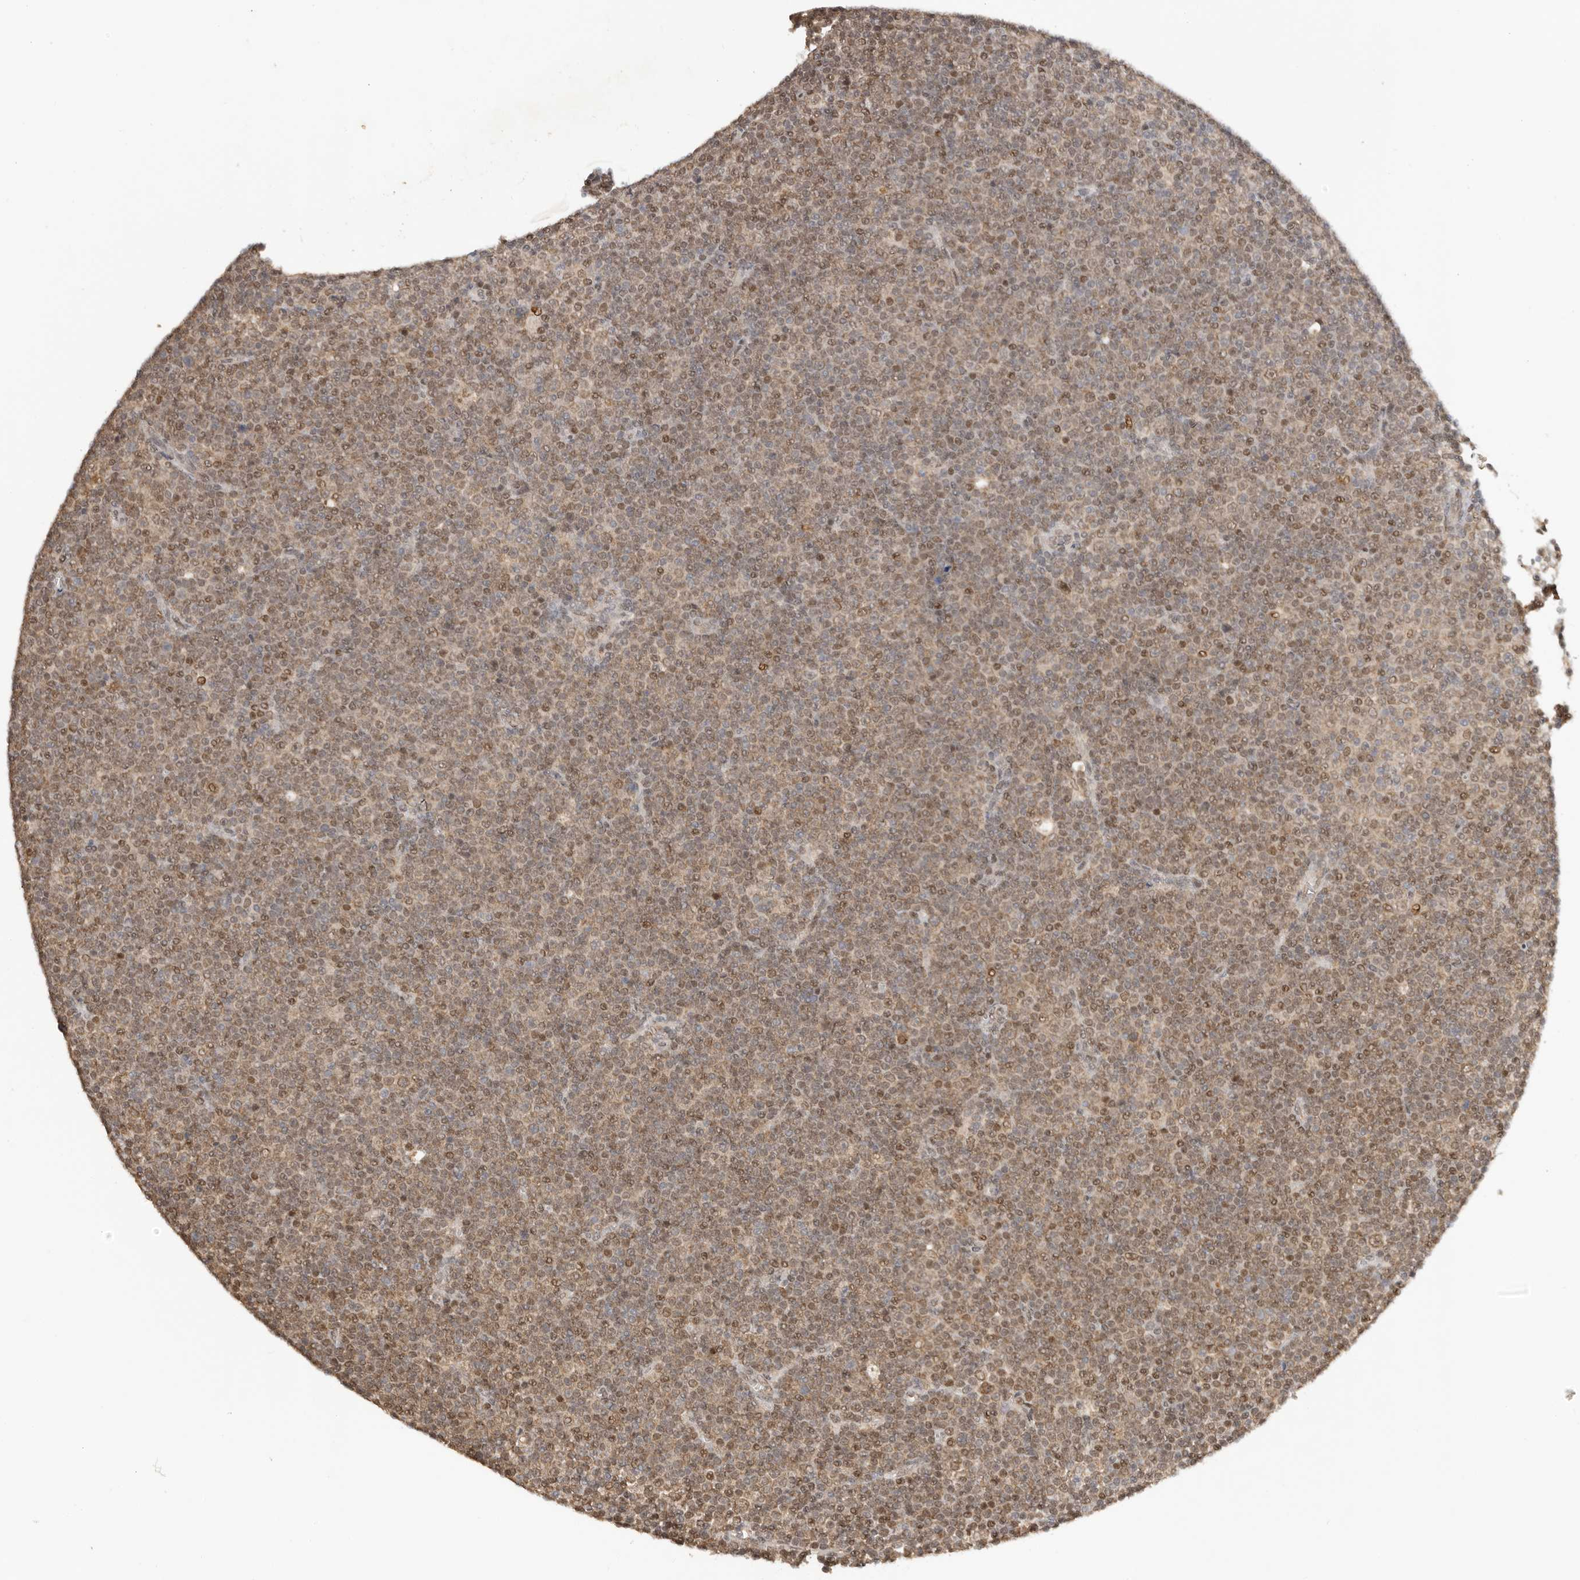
{"staining": {"intensity": "moderate", "quantity": ">75%", "location": "cytoplasmic/membranous,nuclear"}, "tissue": "lymphoma", "cell_type": "Tumor cells", "image_type": "cancer", "snomed": [{"axis": "morphology", "description": "Malignant lymphoma, non-Hodgkin's type, Low grade"}, {"axis": "topography", "description": "Lymph node"}], "caption": "IHC photomicrograph of human lymphoma stained for a protein (brown), which shows medium levels of moderate cytoplasmic/membranous and nuclear staining in approximately >75% of tumor cells.", "gene": "SEC14L1", "patient": {"sex": "female", "age": 67}}